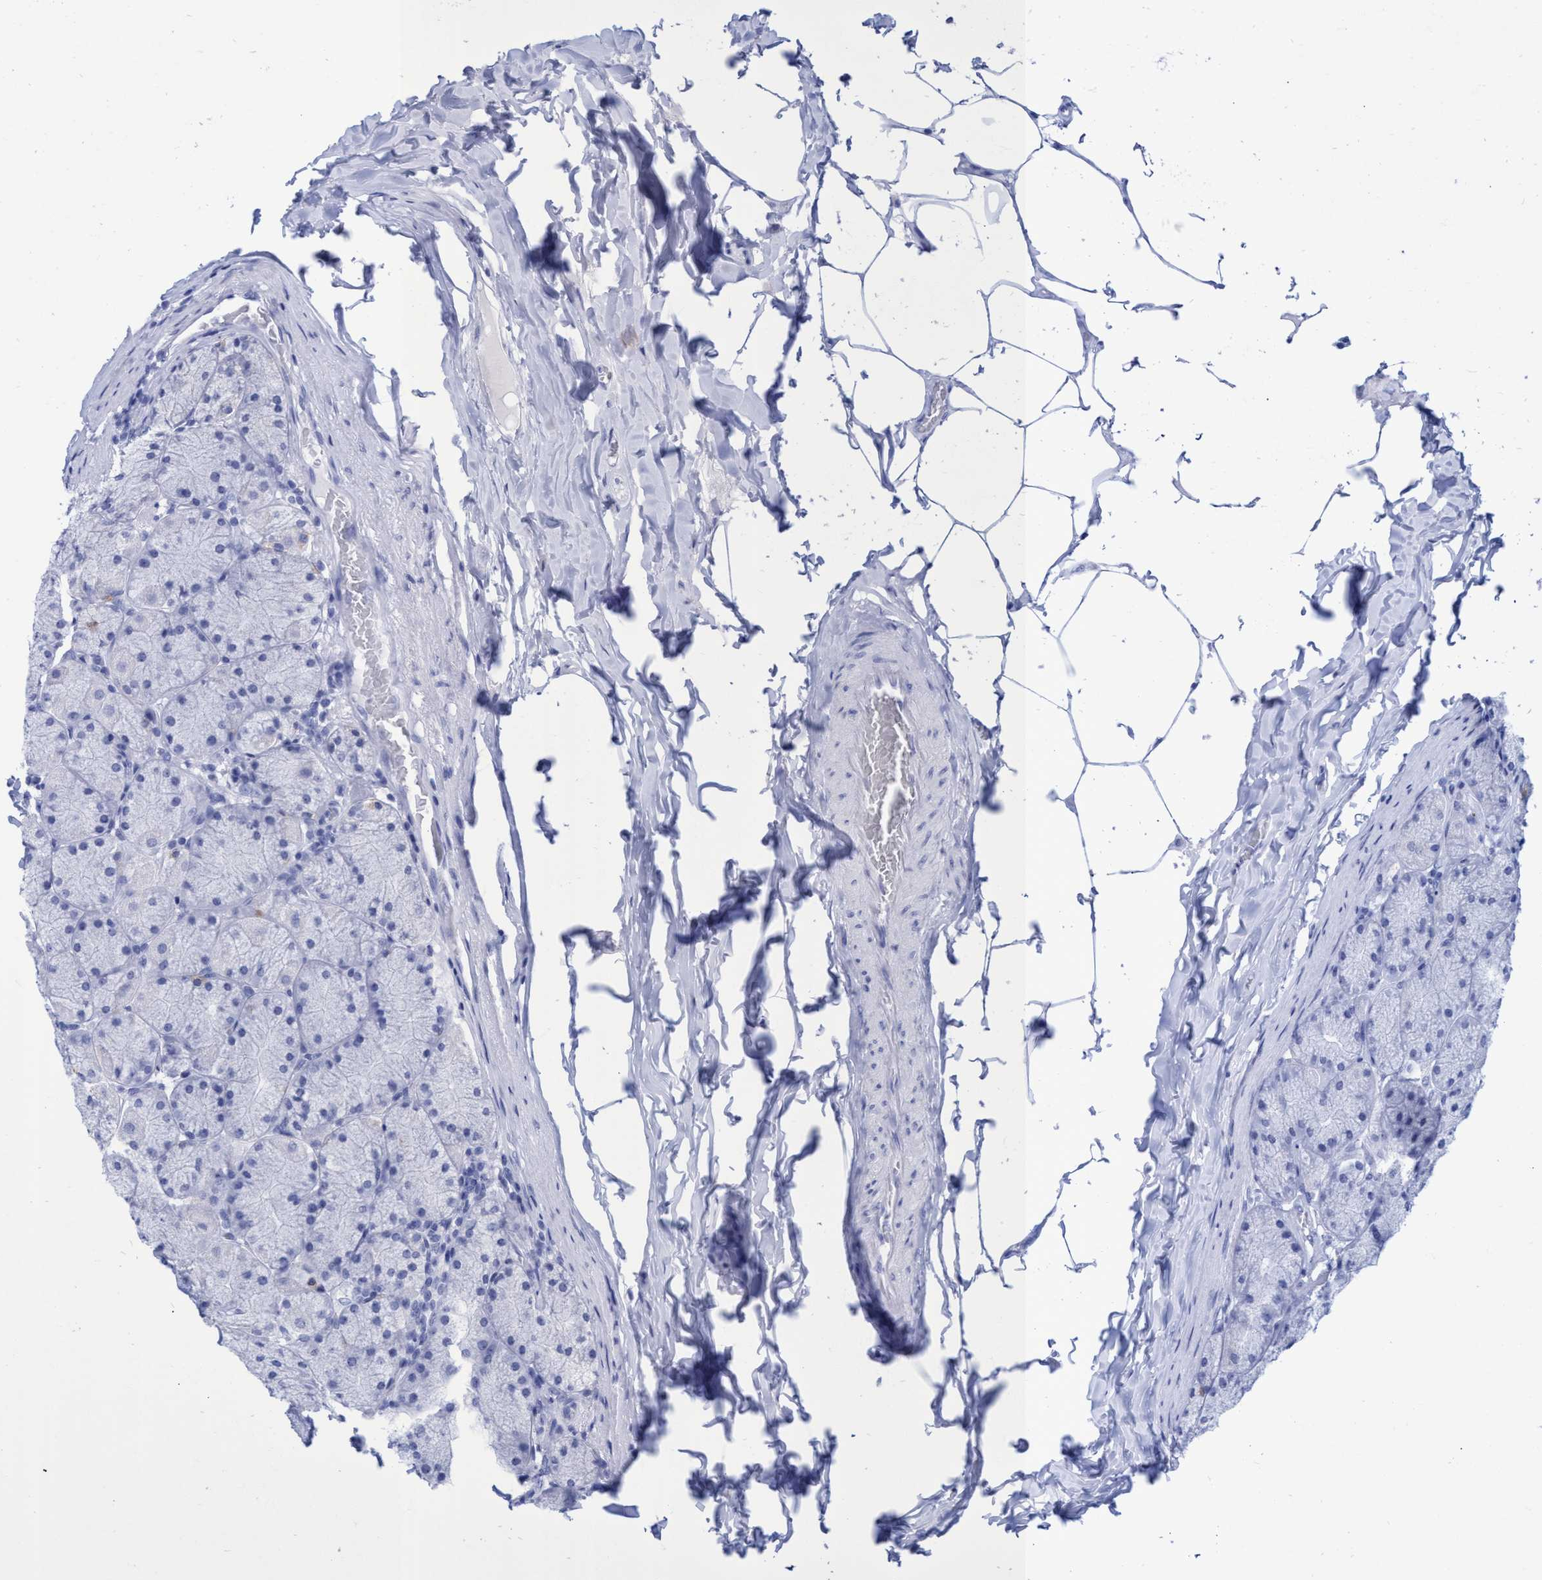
{"staining": {"intensity": "negative", "quantity": "none", "location": "none"}, "tissue": "stomach", "cell_type": "Glandular cells", "image_type": "normal", "snomed": [{"axis": "morphology", "description": "Normal tissue, NOS"}, {"axis": "topography", "description": "Stomach, upper"}], "caption": "Glandular cells are negative for protein expression in benign human stomach. Brightfield microscopy of immunohistochemistry (IHC) stained with DAB (3,3'-diaminobenzidine) (brown) and hematoxylin (blue), captured at high magnification.", "gene": "INSL6", "patient": {"sex": "female", "age": 56}}